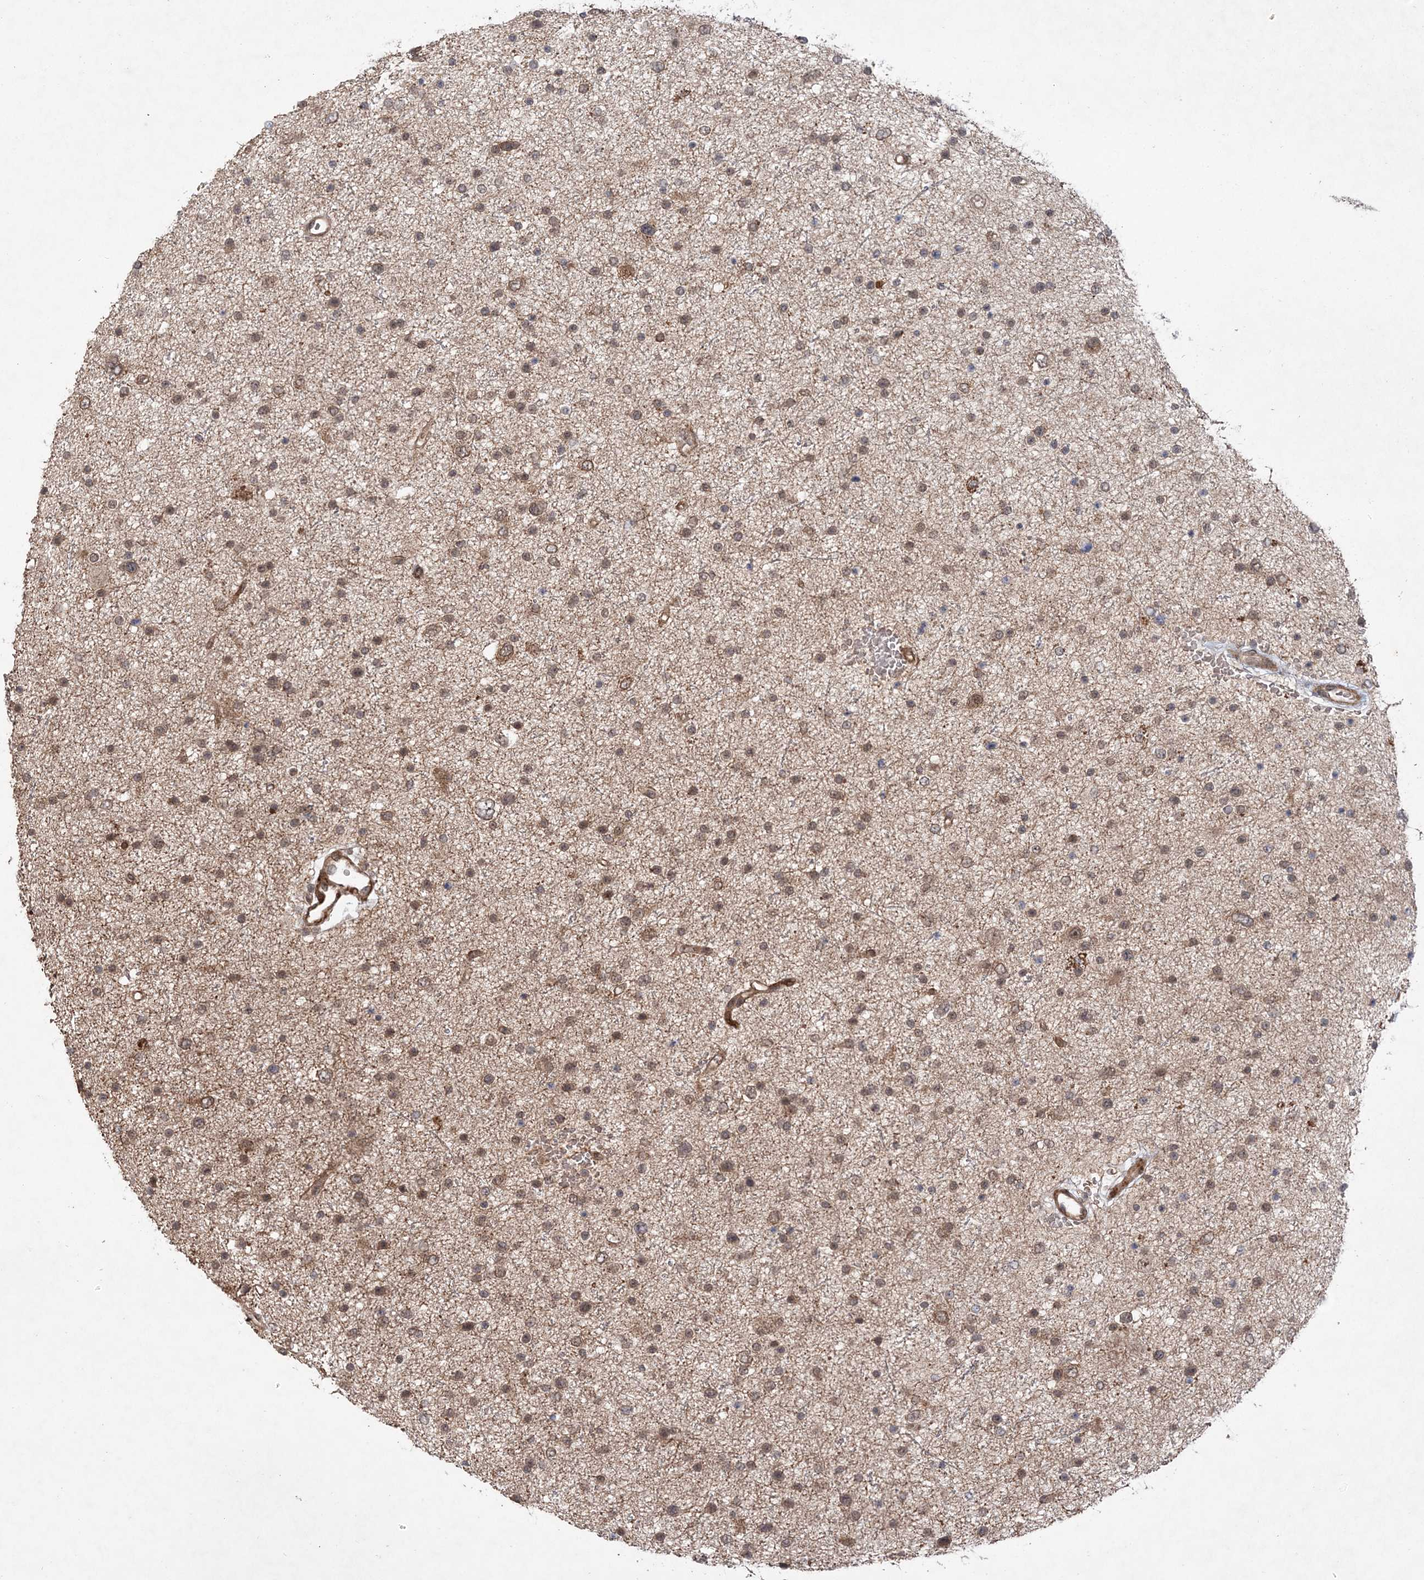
{"staining": {"intensity": "weak", "quantity": "25%-75%", "location": "cytoplasmic/membranous,nuclear"}, "tissue": "glioma", "cell_type": "Tumor cells", "image_type": "cancer", "snomed": [{"axis": "morphology", "description": "Glioma, malignant, Low grade"}, {"axis": "topography", "description": "Brain"}], "caption": "A brown stain labels weak cytoplasmic/membranous and nuclear staining of a protein in glioma tumor cells.", "gene": "UBTD2", "patient": {"sex": "female", "age": 37}}